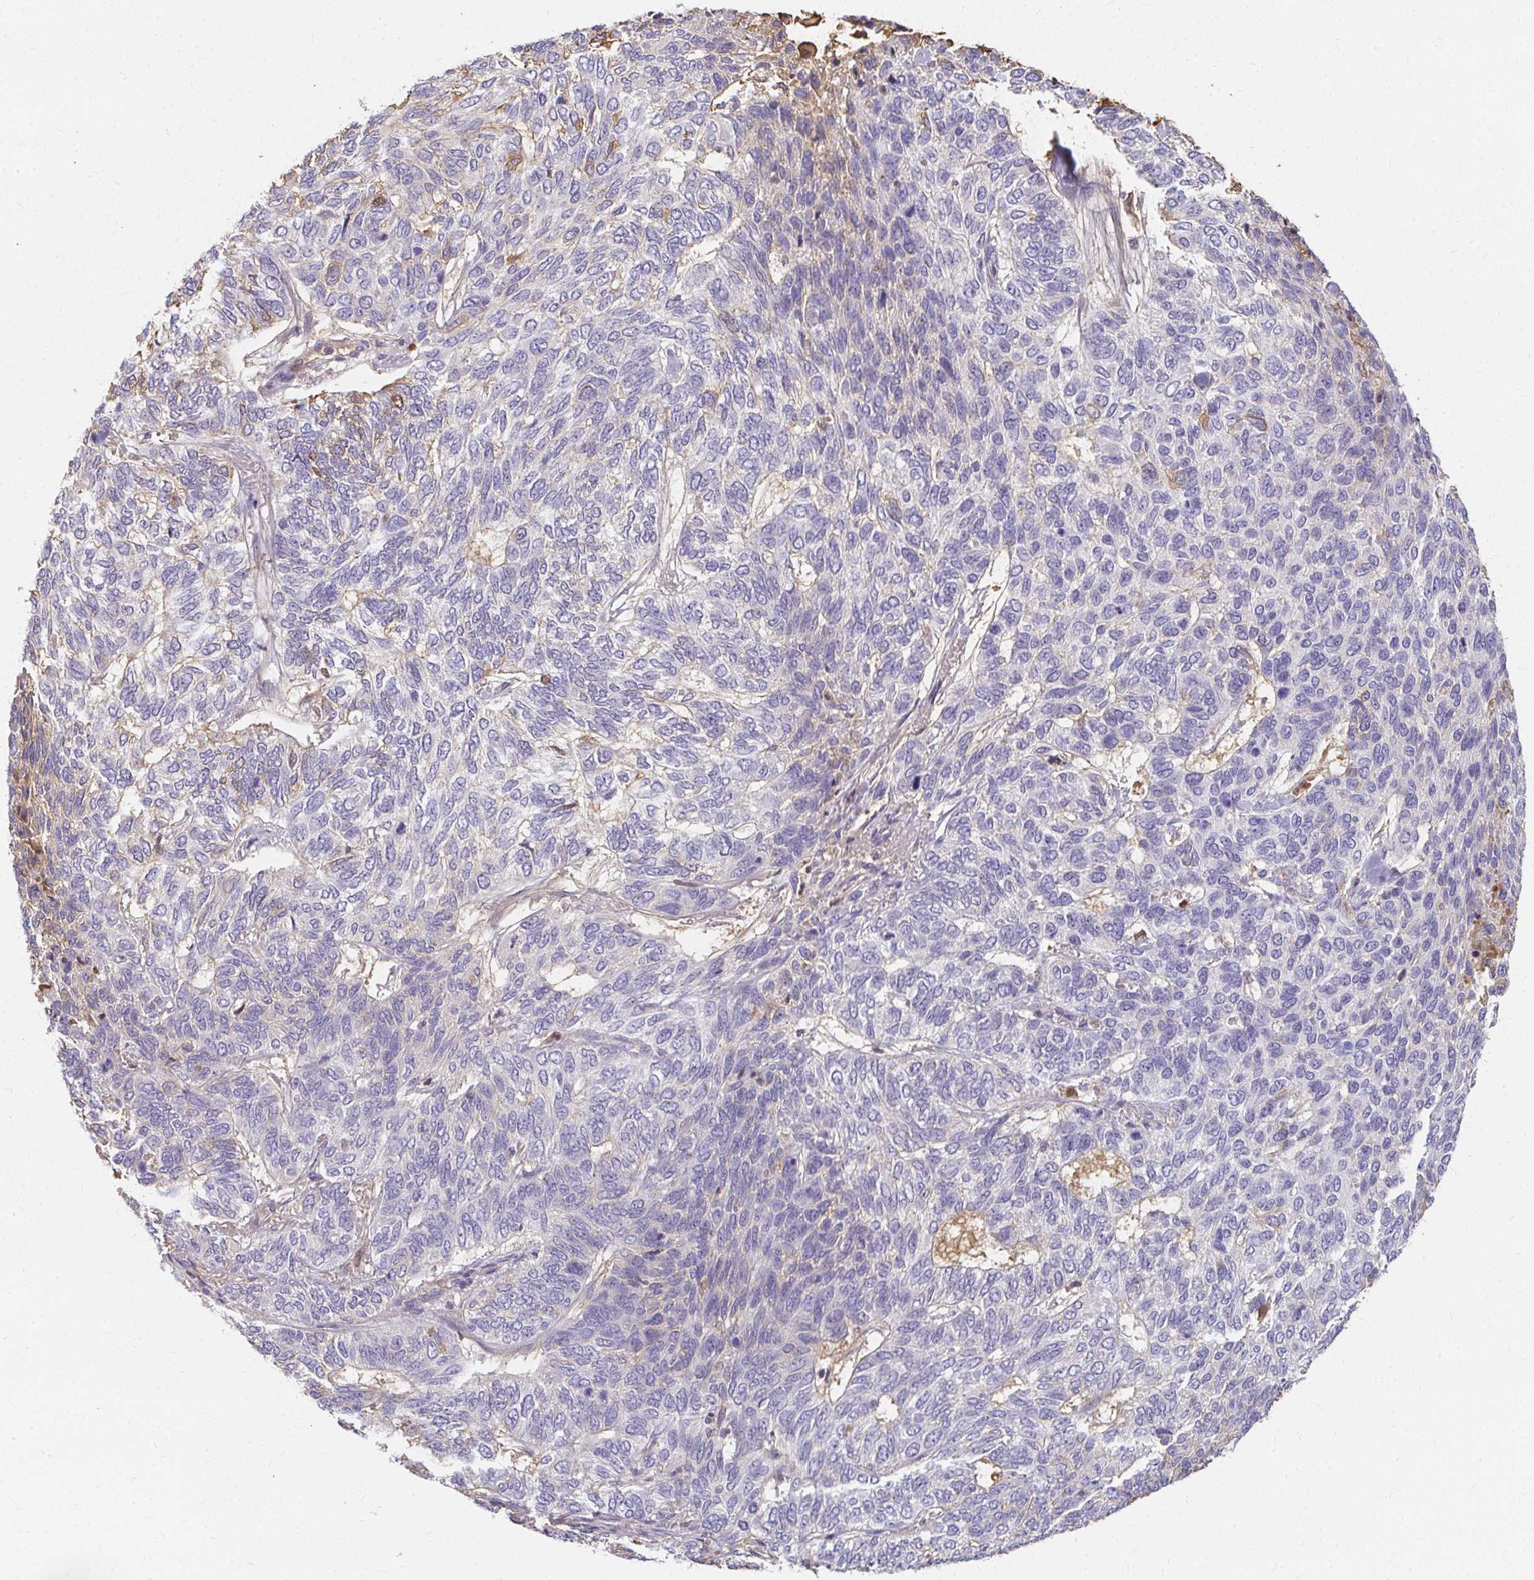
{"staining": {"intensity": "negative", "quantity": "none", "location": "none"}, "tissue": "skin cancer", "cell_type": "Tumor cells", "image_type": "cancer", "snomed": [{"axis": "morphology", "description": "Basal cell carcinoma"}, {"axis": "topography", "description": "Skin"}], "caption": "A photomicrograph of human skin cancer is negative for staining in tumor cells.", "gene": "LOXL4", "patient": {"sex": "female", "age": 65}}